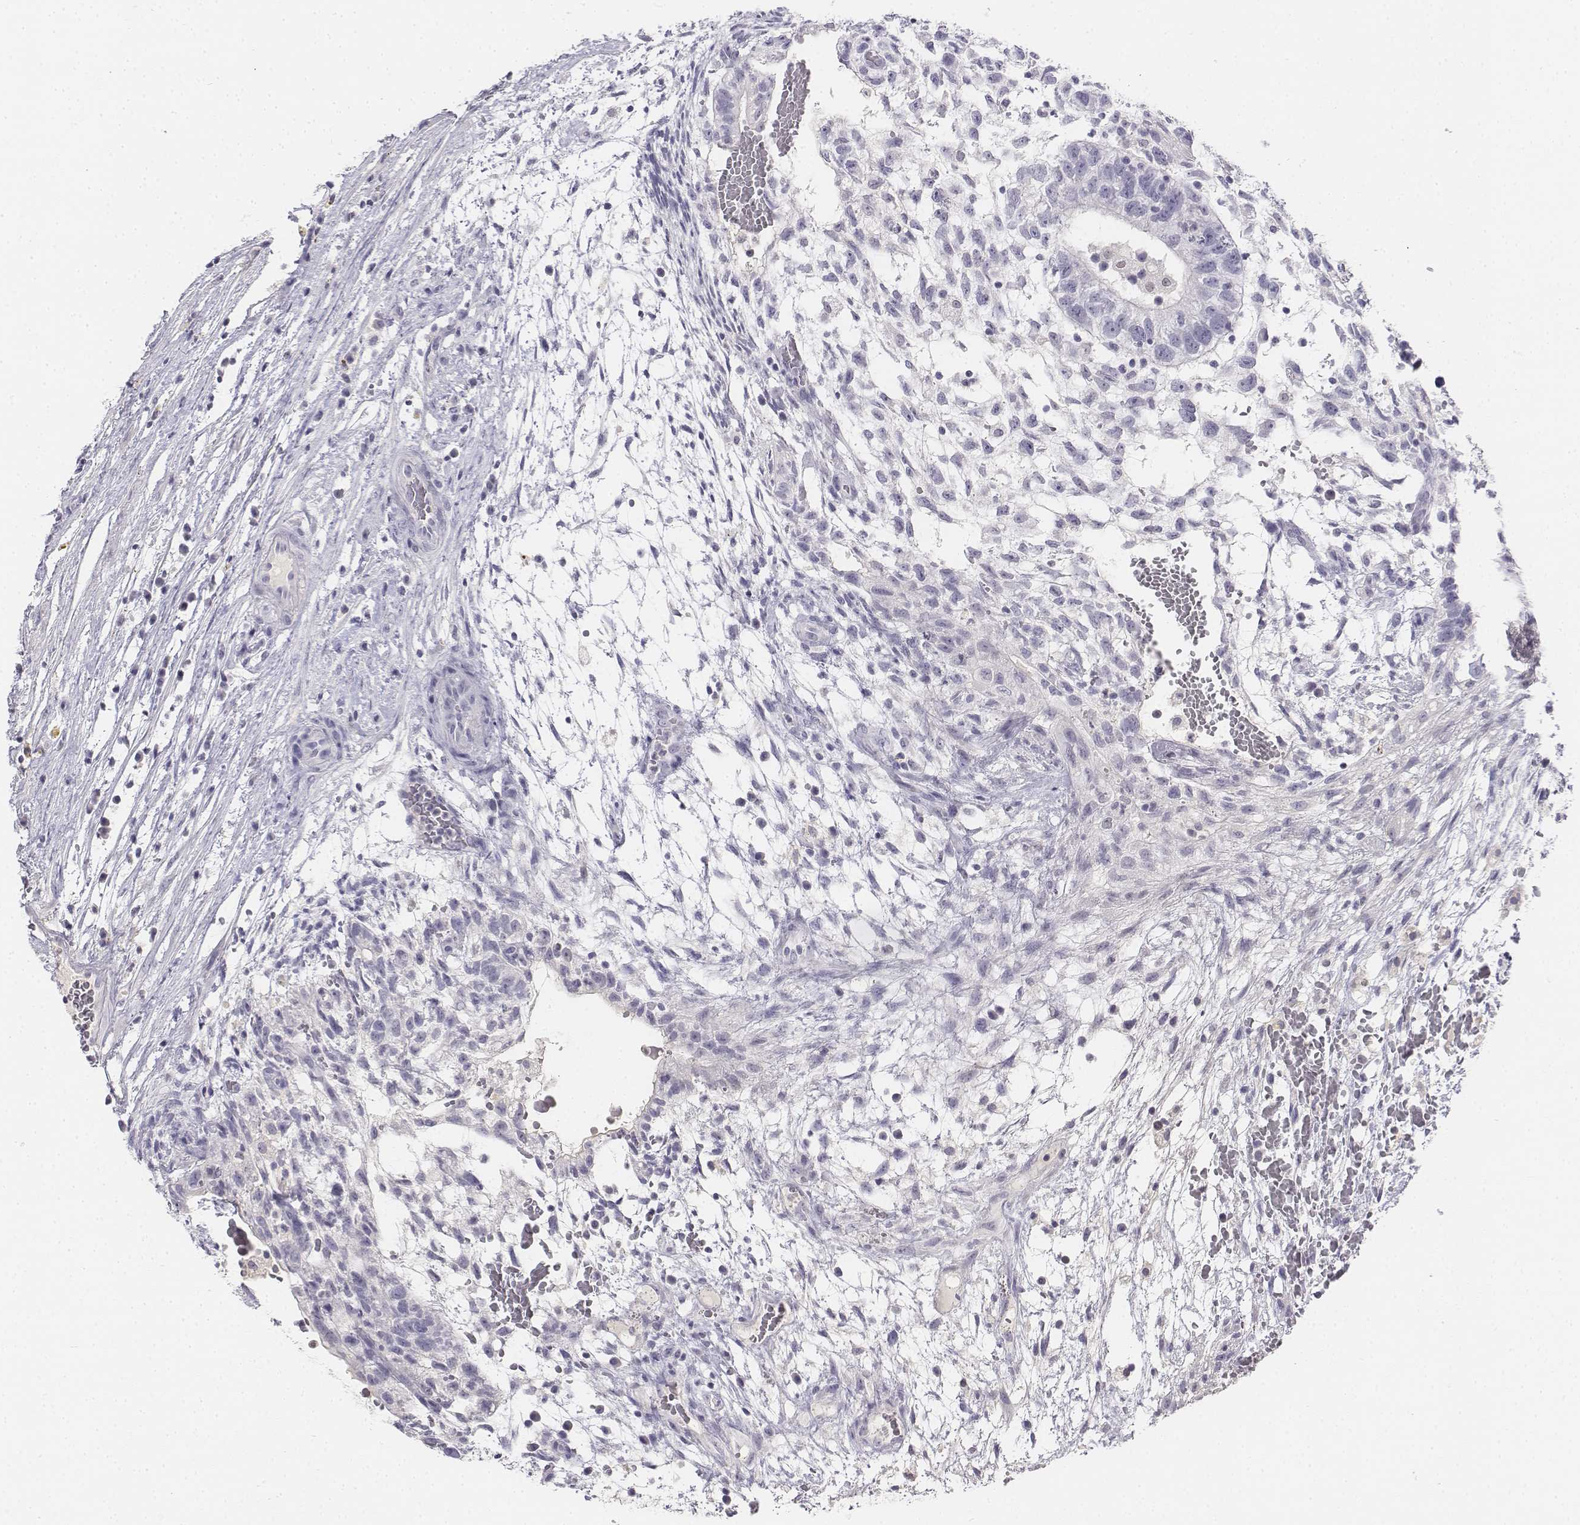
{"staining": {"intensity": "negative", "quantity": "none", "location": "none"}, "tissue": "testis cancer", "cell_type": "Tumor cells", "image_type": "cancer", "snomed": [{"axis": "morphology", "description": "Normal tissue, NOS"}, {"axis": "morphology", "description": "Carcinoma, Embryonal, NOS"}, {"axis": "topography", "description": "Testis"}], "caption": "High magnification brightfield microscopy of embryonal carcinoma (testis) stained with DAB (3,3'-diaminobenzidine) (brown) and counterstained with hematoxylin (blue): tumor cells show no significant expression.", "gene": "UCN2", "patient": {"sex": "male", "age": 32}}